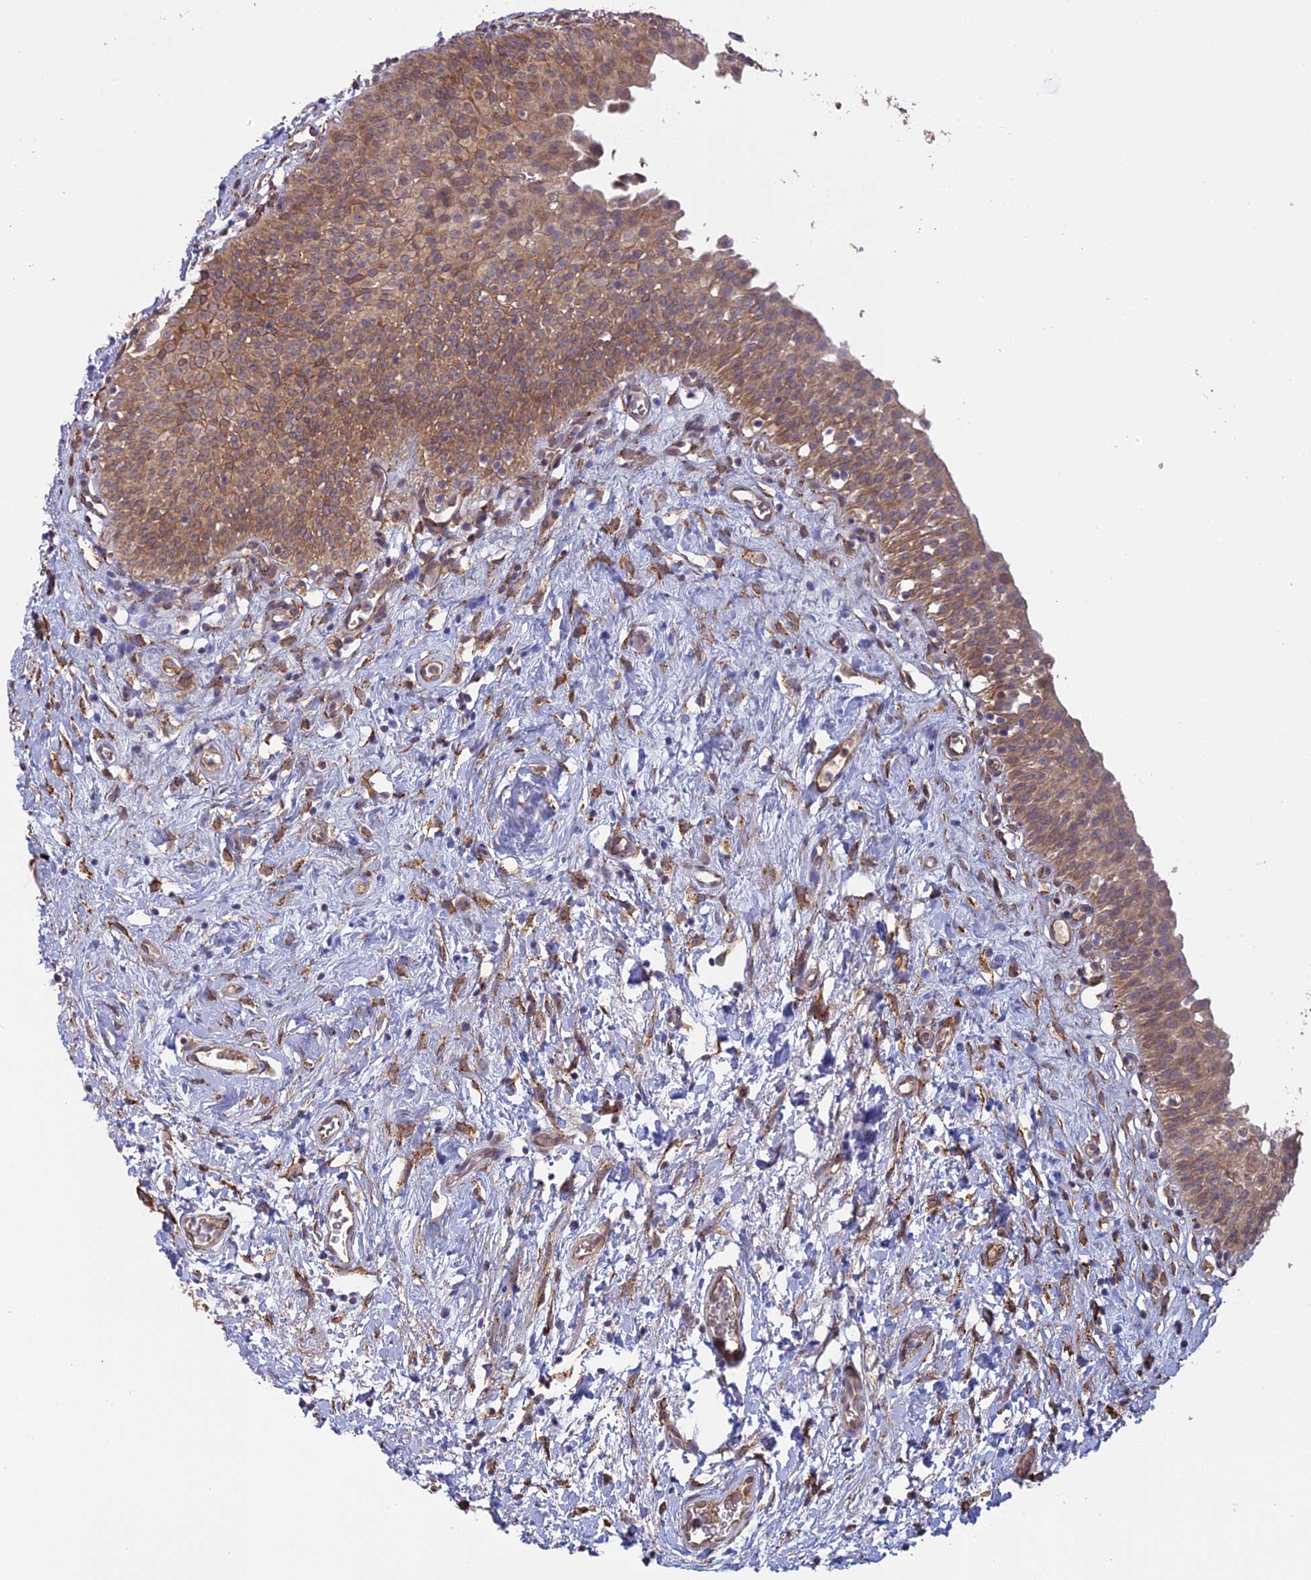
{"staining": {"intensity": "moderate", "quantity": "25%-75%", "location": "cytoplasmic/membranous"}, "tissue": "urinary bladder", "cell_type": "Urothelial cells", "image_type": "normal", "snomed": [{"axis": "morphology", "description": "Normal tissue, NOS"}, {"axis": "topography", "description": "Urinary bladder"}], "caption": "Brown immunohistochemical staining in normal urinary bladder reveals moderate cytoplasmic/membranous staining in about 25%-75% of urothelial cells.", "gene": "PPIC", "patient": {"sex": "male", "age": 51}}